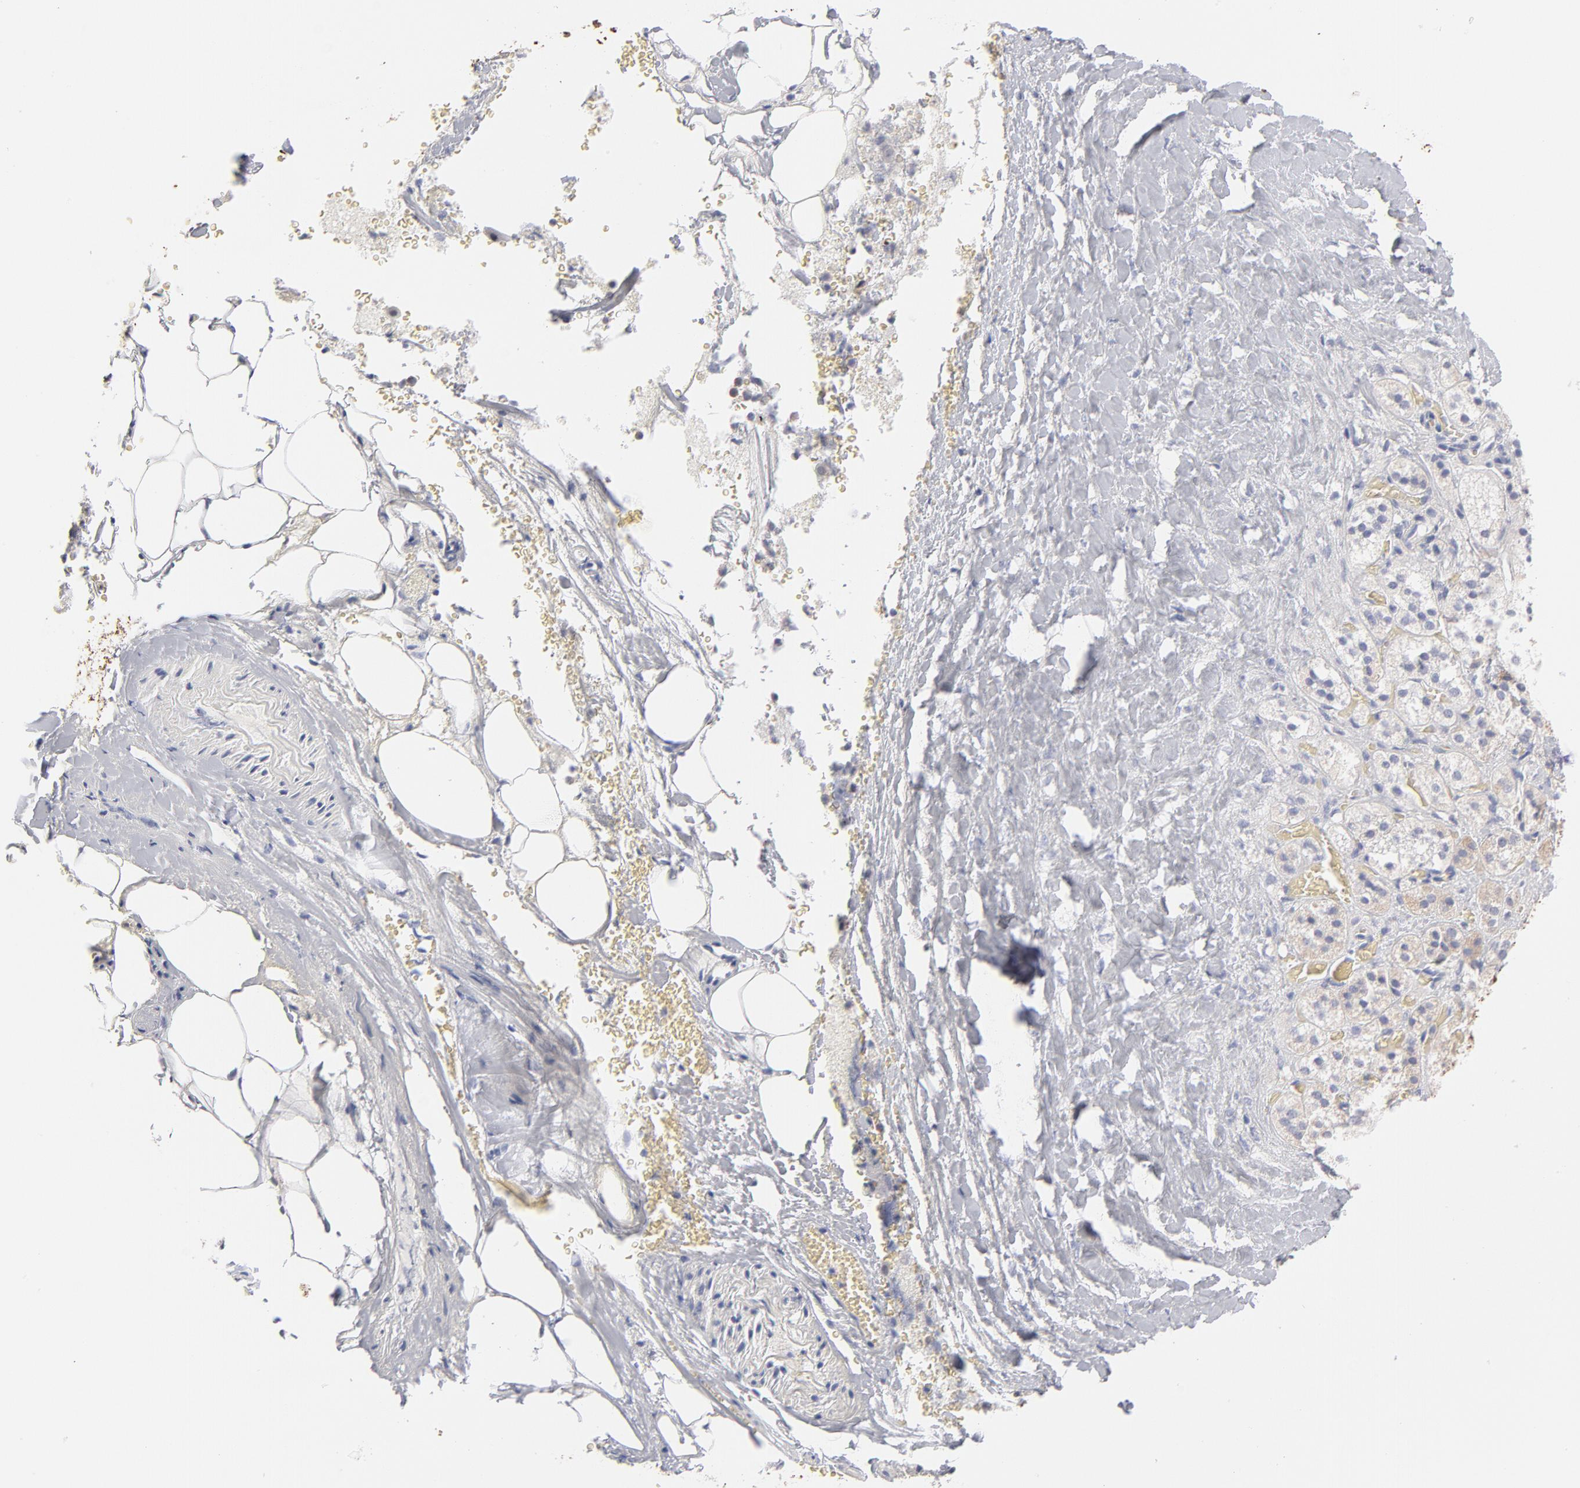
{"staining": {"intensity": "strong", "quantity": ">75%", "location": "cytoplasmic/membranous"}, "tissue": "adrenal gland", "cell_type": "Glandular cells", "image_type": "normal", "snomed": [{"axis": "morphology", "description": "Normal tissue, NOS"}, {"axis": "topography", "description": "Adrenal gland"}], "caption": "Immunohistochemistry staining of normal adrenal gland, which exhibits high levels of strong cytoplasmic/membranous positivity in about >75% of glandular cells indicating strong cytoplasmic/membranous protein positivity. The staining was performed using DAB (brown) for protein detection and nuclei were counterstained in hematoxylin (blue).", "gene": "TST", "patient": {"sex": "female", "age": 71}}